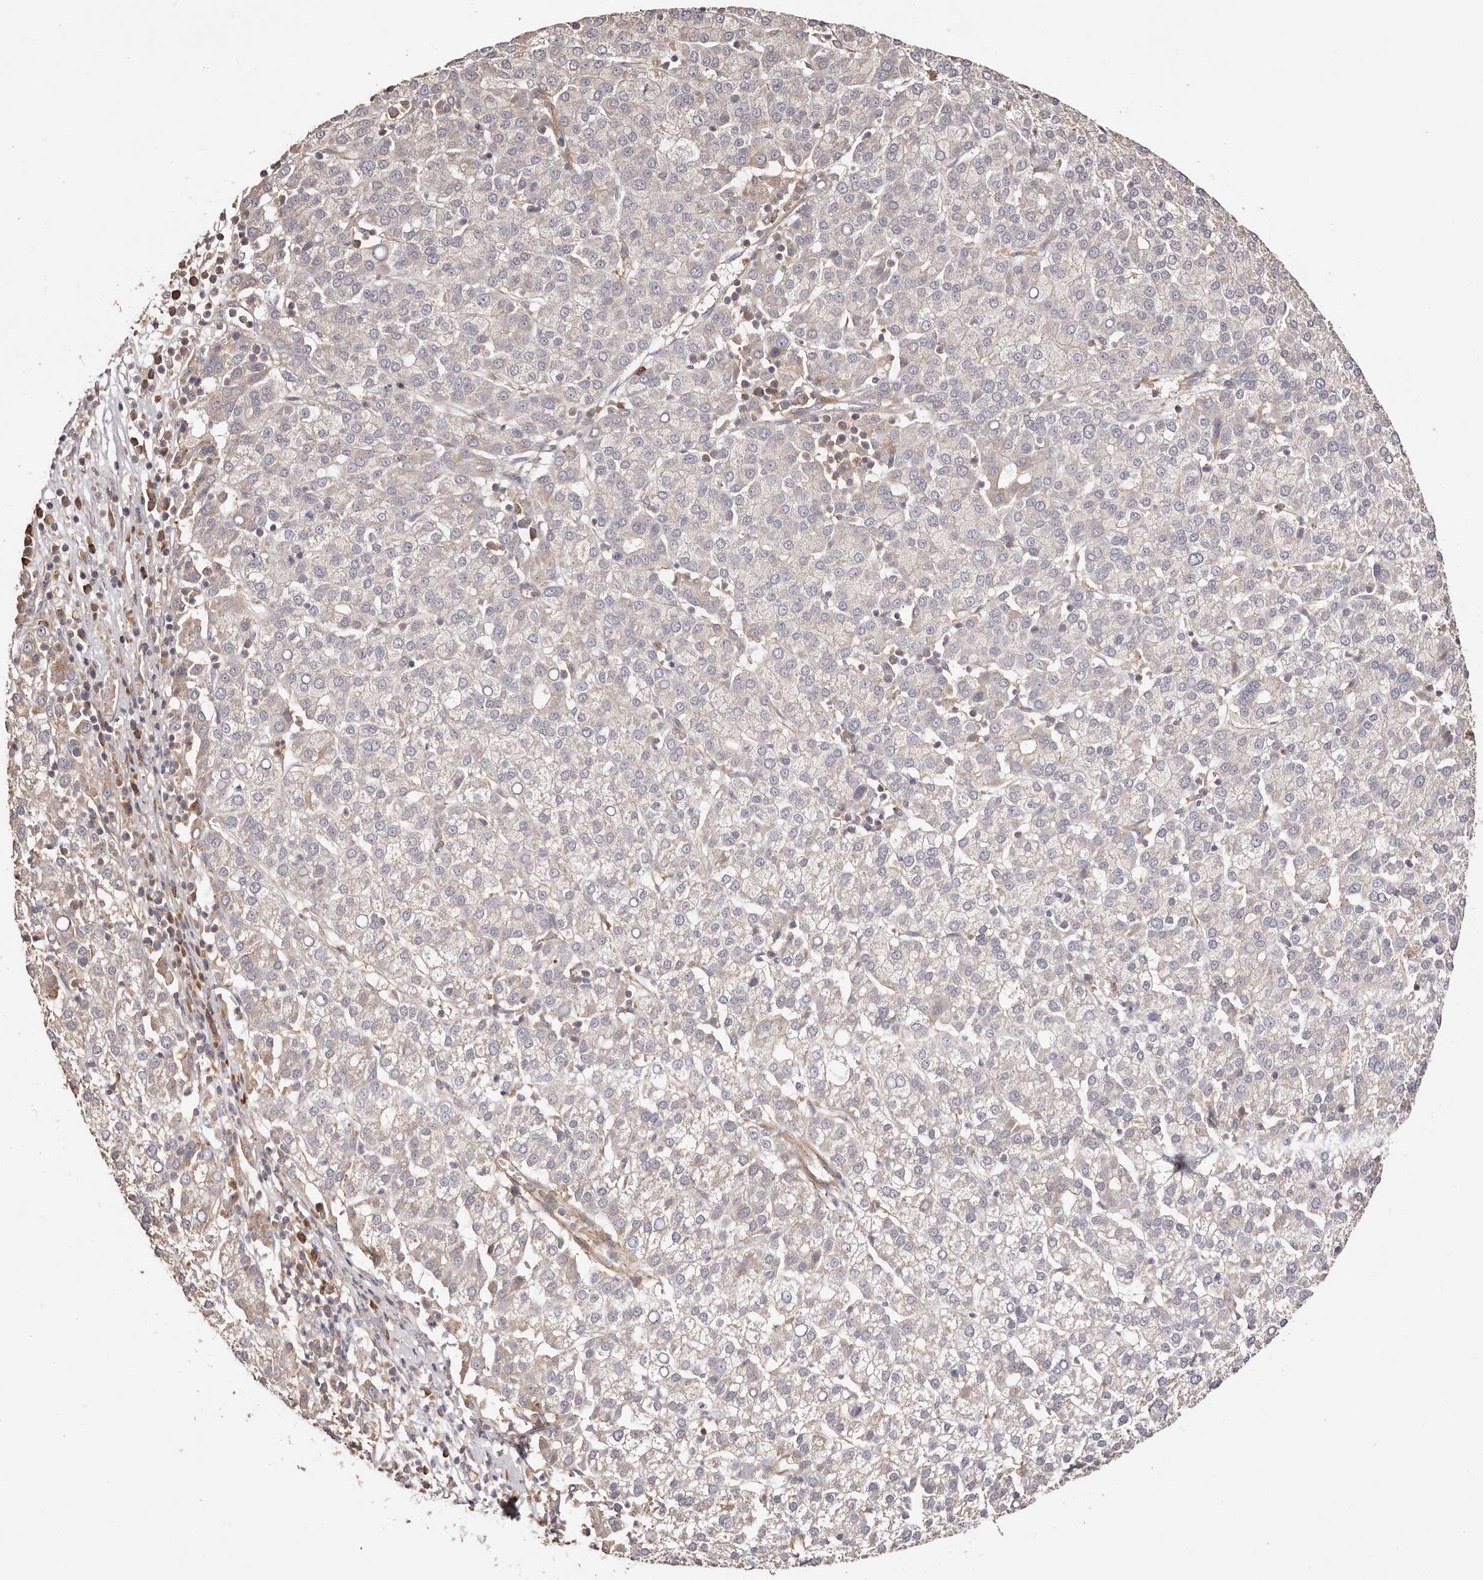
{"staining": {"intensity": "weak", "quantity": "<25%", "location": "cytoplasmic/membranous"}, "tissue": "liver cancer", "cell_type": "Tumor cells", "image_type": "cancer", "snomed": [{"axis": "morphology", "description": "Carcinoma, Hepatocellular, NOS"}, {"axis": "topography", "description": "Liver"}], "caption": "IHC histopathology image of neoplastic tissue: hepatocellular carcinoma (liver) stained with DAB (3,3'-diaminobenzidine) demonstrates no significant protein positivity in tumor cells. (Stains: DAB (3,3'-diaminobenzidine) immunohistochemistry (IHC) with hematoxylin counter stain, Microscopy: brightfield microscopy at high magnification).", "gene": "RPS6", "patient": {"sex": "female", "age": 58}}